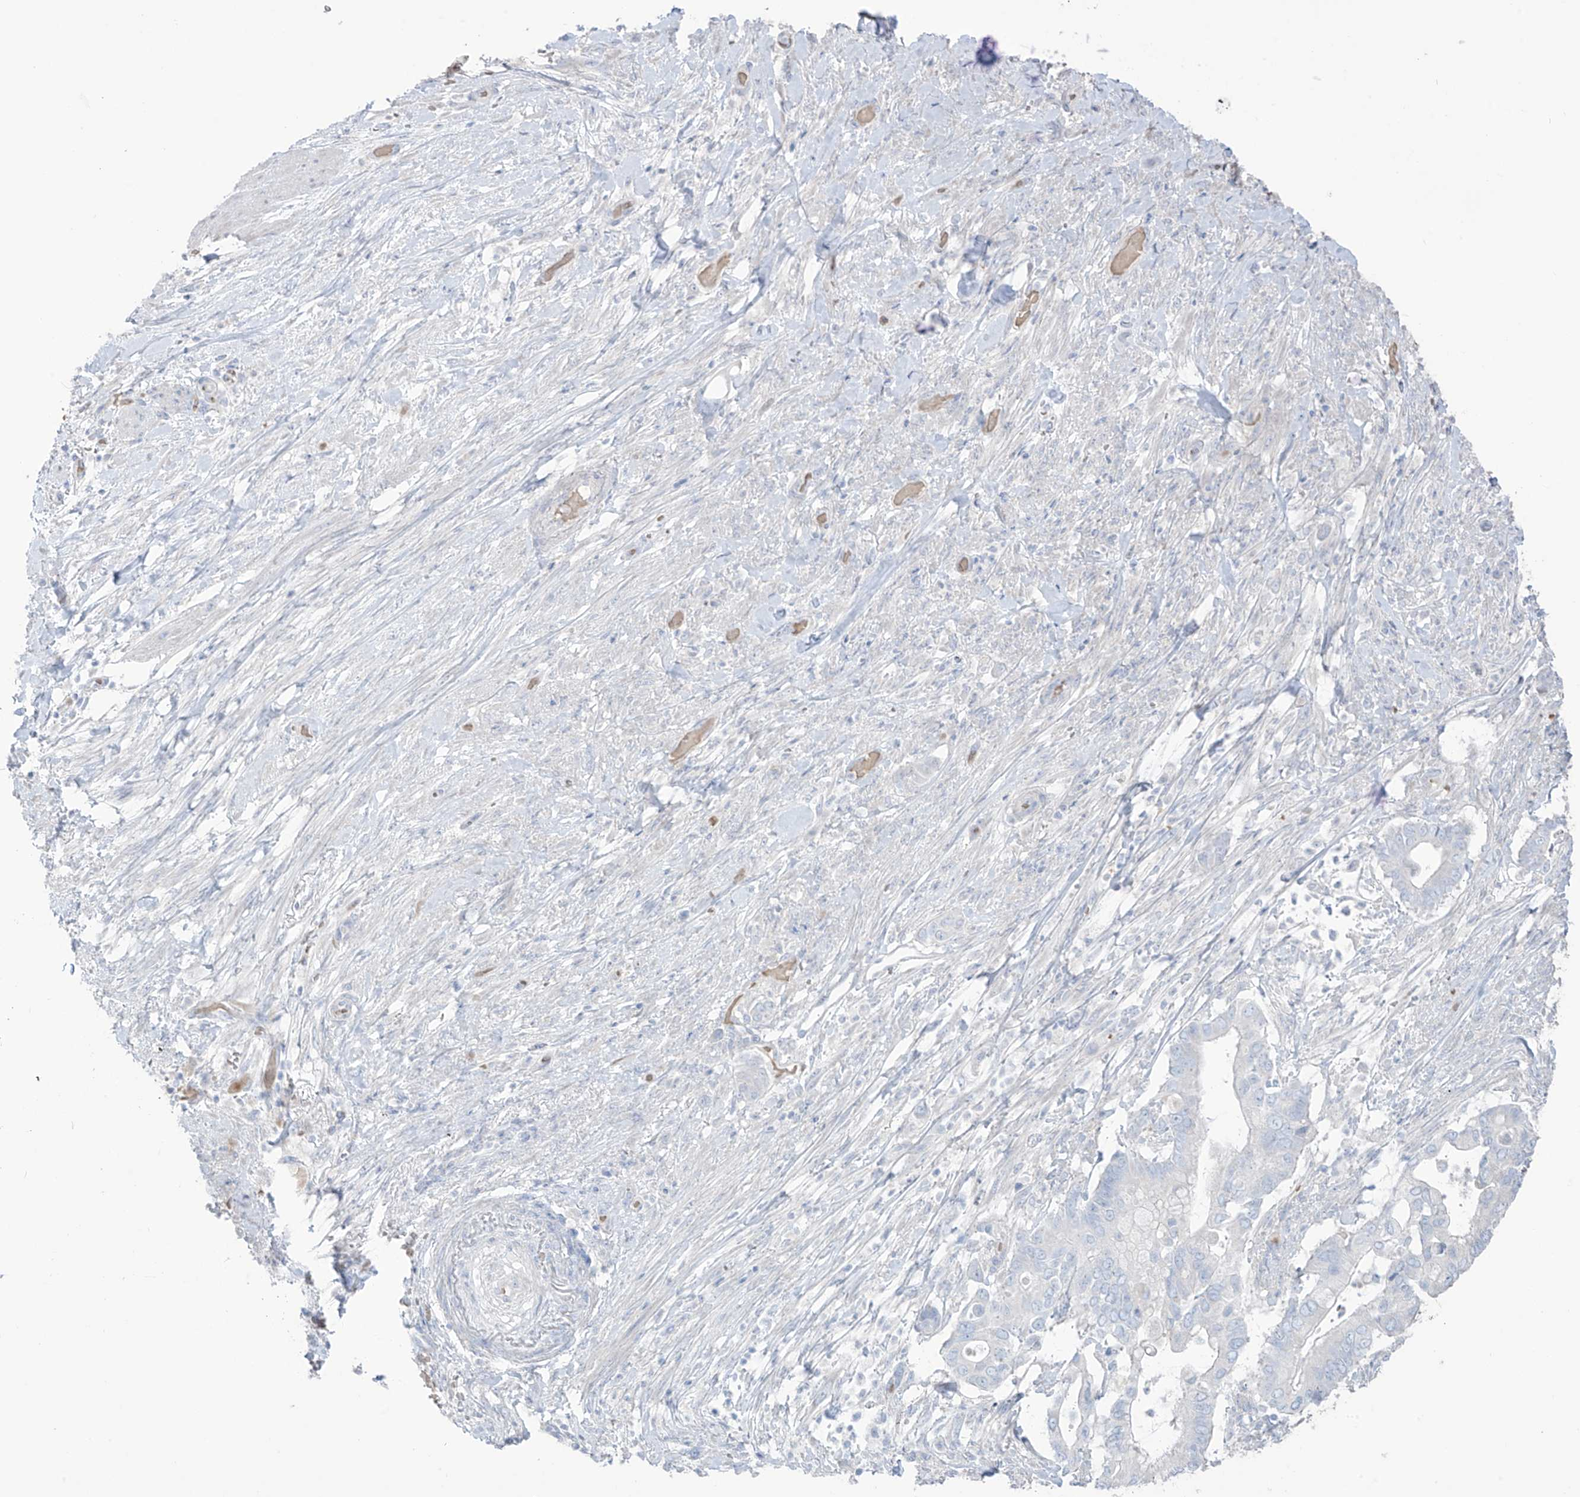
{"staining": {"intensity": "negative", "quantity": "none", "location": "none"}, "tissue": "pancreatic cancer", "cell_type": "Tumor cells", "image_type": "cancer", "snomed": [{"axis": "morphology", "description": "Adenocarcinoma, NOS"}, {"axis": "topography", "description": "Pancreas"}], "caption": "Tumor cells show no significant staining in pancreatic adenocarcinoma.", "gene": "ASPRV1", "patient": {"sex": "male", "age": 68}}